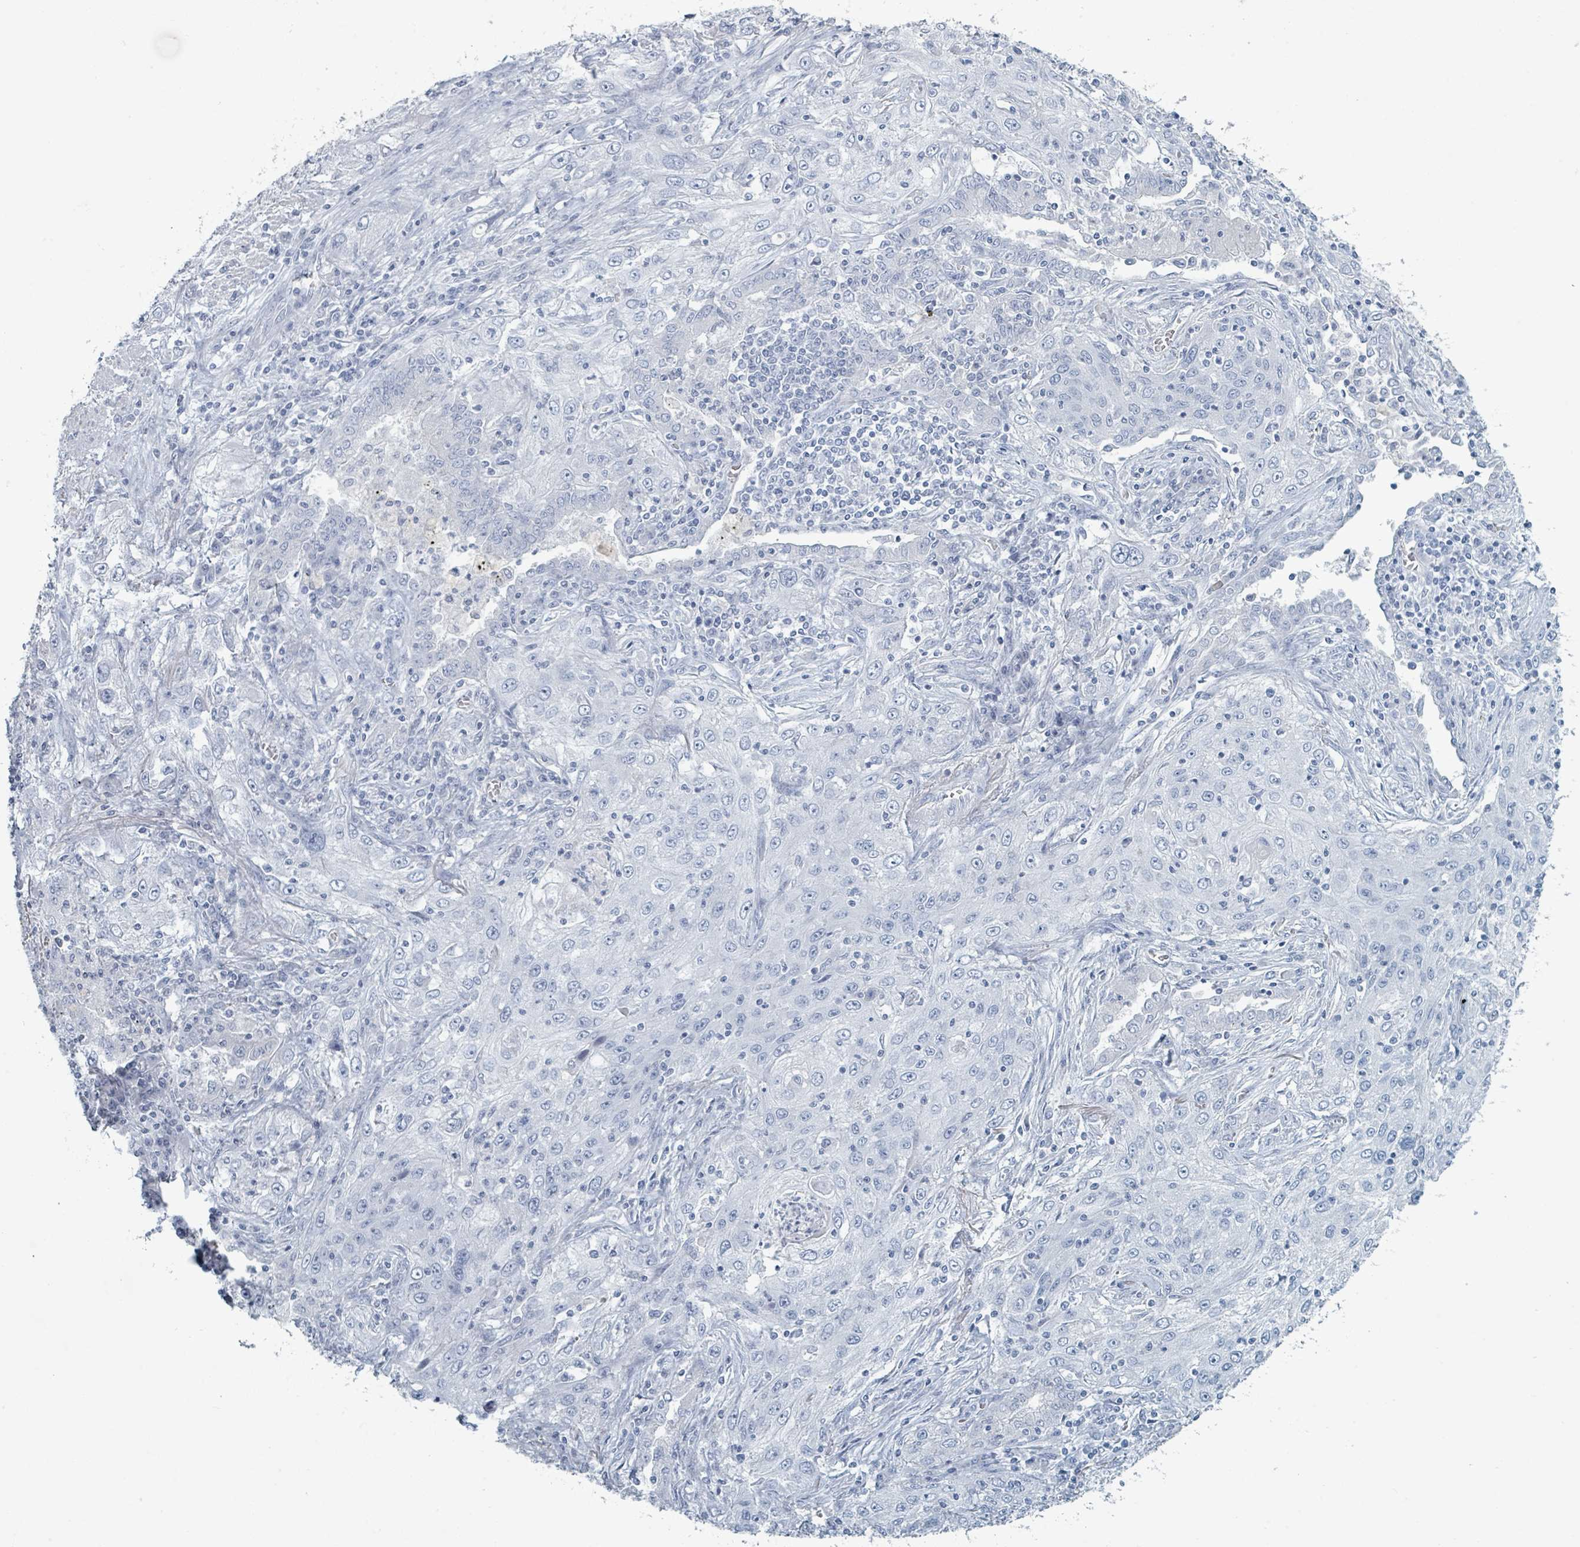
{"staining": {"intensity": "negative", "quantity": "none", "location": "none"}, "tissue": "lung cancer", "cell_type": "Tumor cells", "image_type": "cancer", "snomed": [{"axis": "morphology", "description": "Squamous cell carcinoma, NOS"}, {"axis": "topography", "description": "Lung"}], "caption": "Immunohistochemistry micrograph of human lung squamous cell carcinoma stained for a protein (brown), which displays no staining in tumor cells.", "gene": "HEATR5A", "patient": {"sex": "female", "age": 69}}